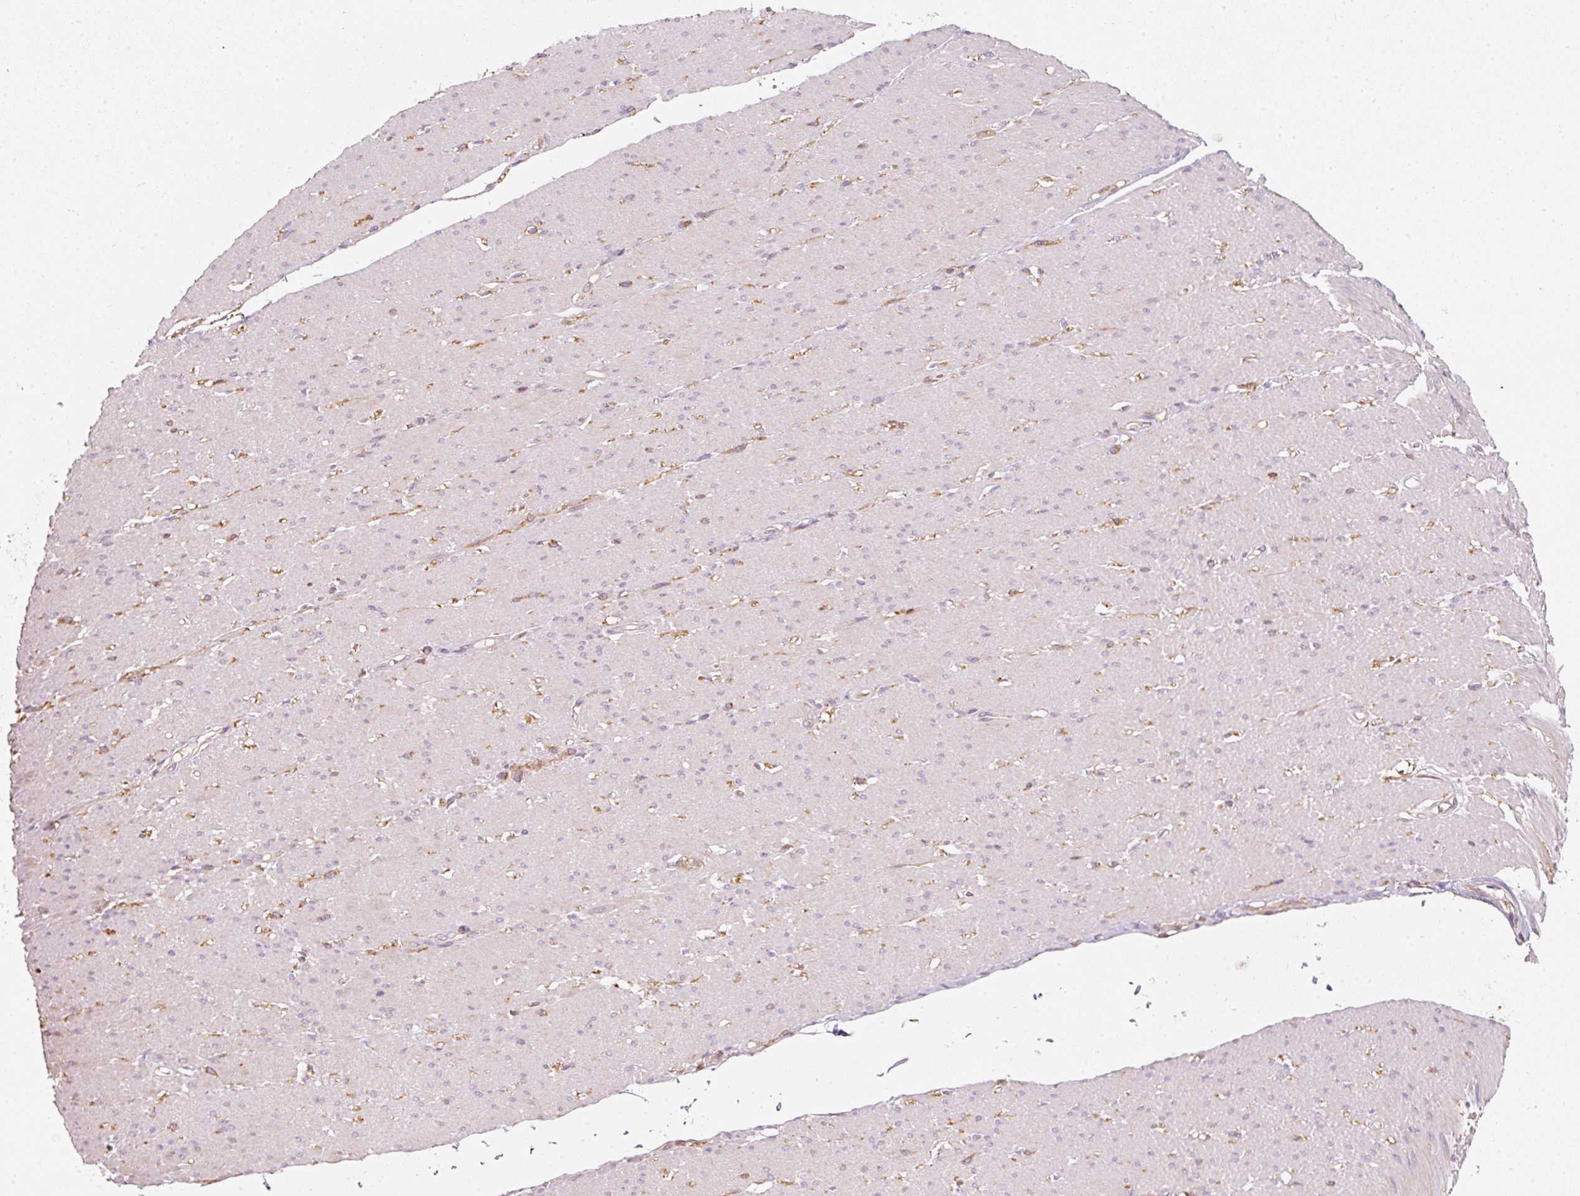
{"staining": {"intensity": "weak", "quantity": "<25%", "location": "cytoplasmic/membranous"}, "tissue": "smooth muscle", "cell_type": "Smooth muscle cells", "image_type": "normal", "snomed": [{"axis": "morphology", "description": "Normal tissue, NOS"}, {"axis": "topography", "description": "Smooth muscle"}, {"axis": "topography", "description": "Rectum"}], "caption": "Protein analysis of unremarkable smooth muscle reveals no significant positivity in smooth muscle cells. (Immunohistochemistry (ihc), brightfield microscopy, high magnification).", "gene": "IQGAP2", "patient": {"sex": "male", "age": 53}}